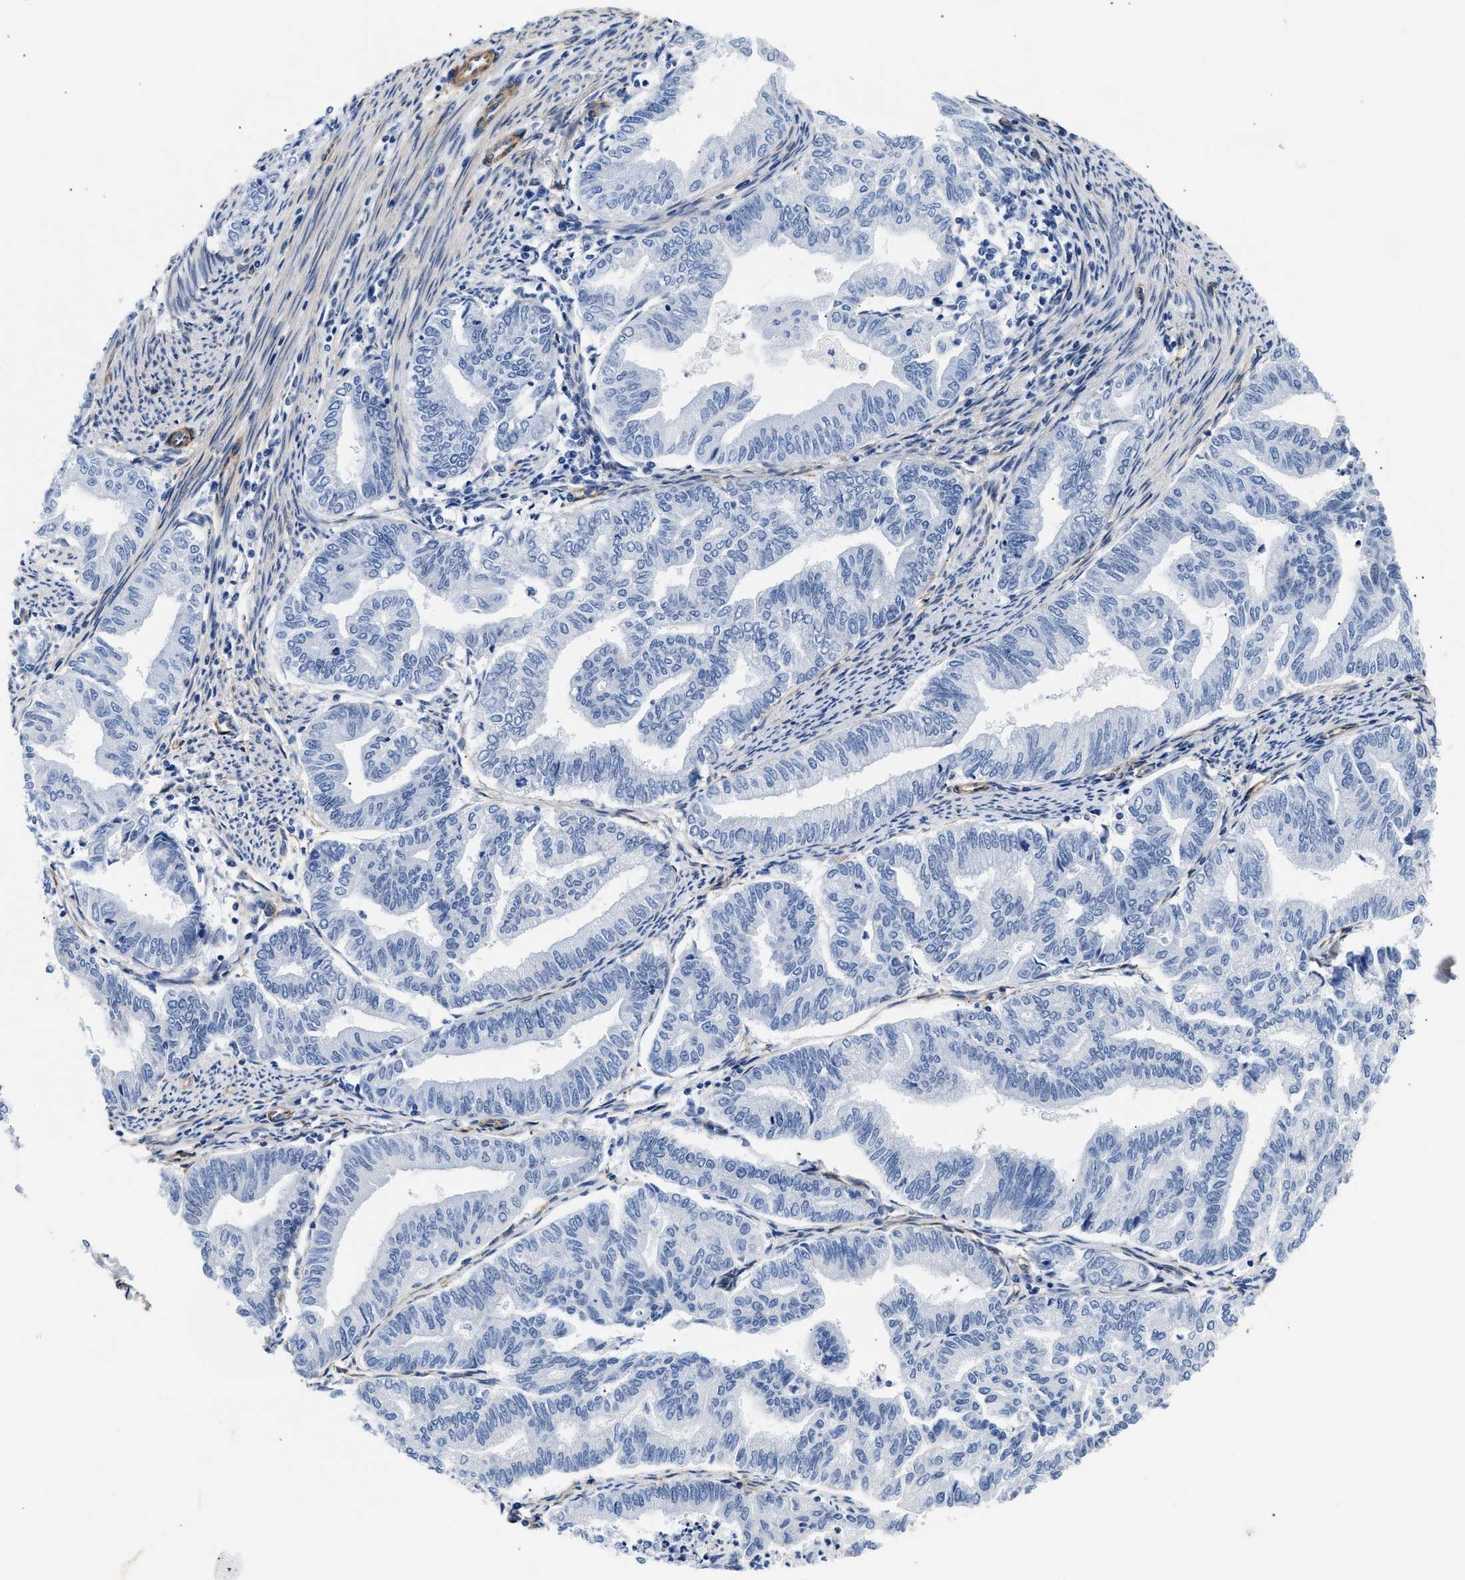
{"staining": {"intensity": "negative", "quantity": "none", "location": "none"}, "tissue": "endometrial cancer", "cell_type": "Tumor cells", "image_type": "cancer", "snomed": [{"axis": "morphology", "description": "Adenocarcinoma, NOS"}, {"axis": "topography", "description": "Endometrium"}], "caption": "An image of human adenocarcinoma (endometrial) is negative for staining in tumor cells.", "gene": "TRIM29", "patient": {"sex": "female", "age": 79}}